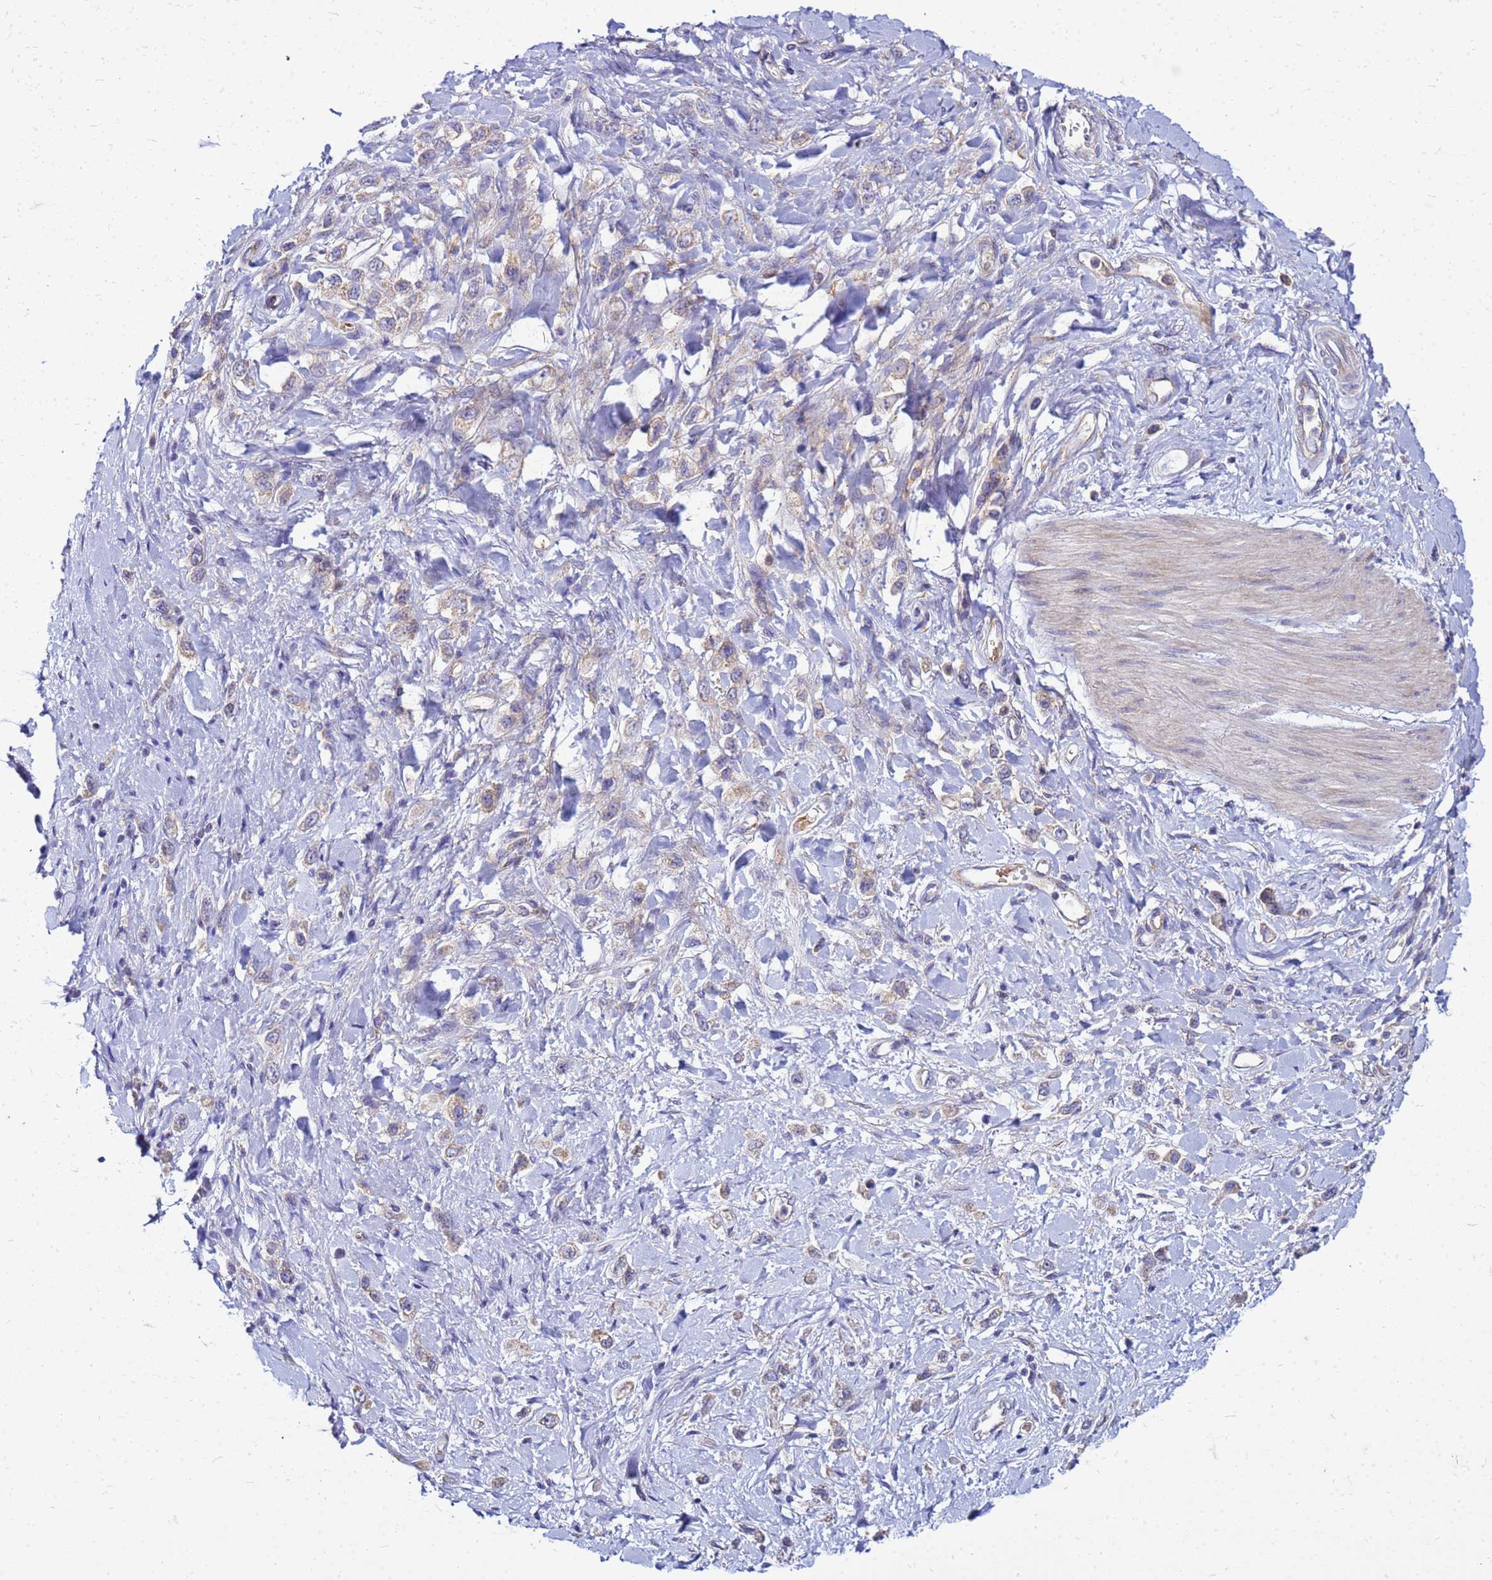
{"staining": {"intensity": "weak", "quantity": "25%-75%", "location": "cytoplasmic/membranous"}, "tissue": "stomach cancer", "cell_type": "Tumor cells", "image_type": "cancer", "snomed": [{"axis": "morphology", "description": "Adenocarcinoma, NOS"}, {"axis": "topography", "description": "Stomach"}], "caption": "Stomach cancer stained with DAB IHC exhibits low levels of weak cytoplasmic/membranous expression in approximately 25%-75% of tumor cells.", "gene": "PKD1", "patient": {"sex": "female", "age": 65}}